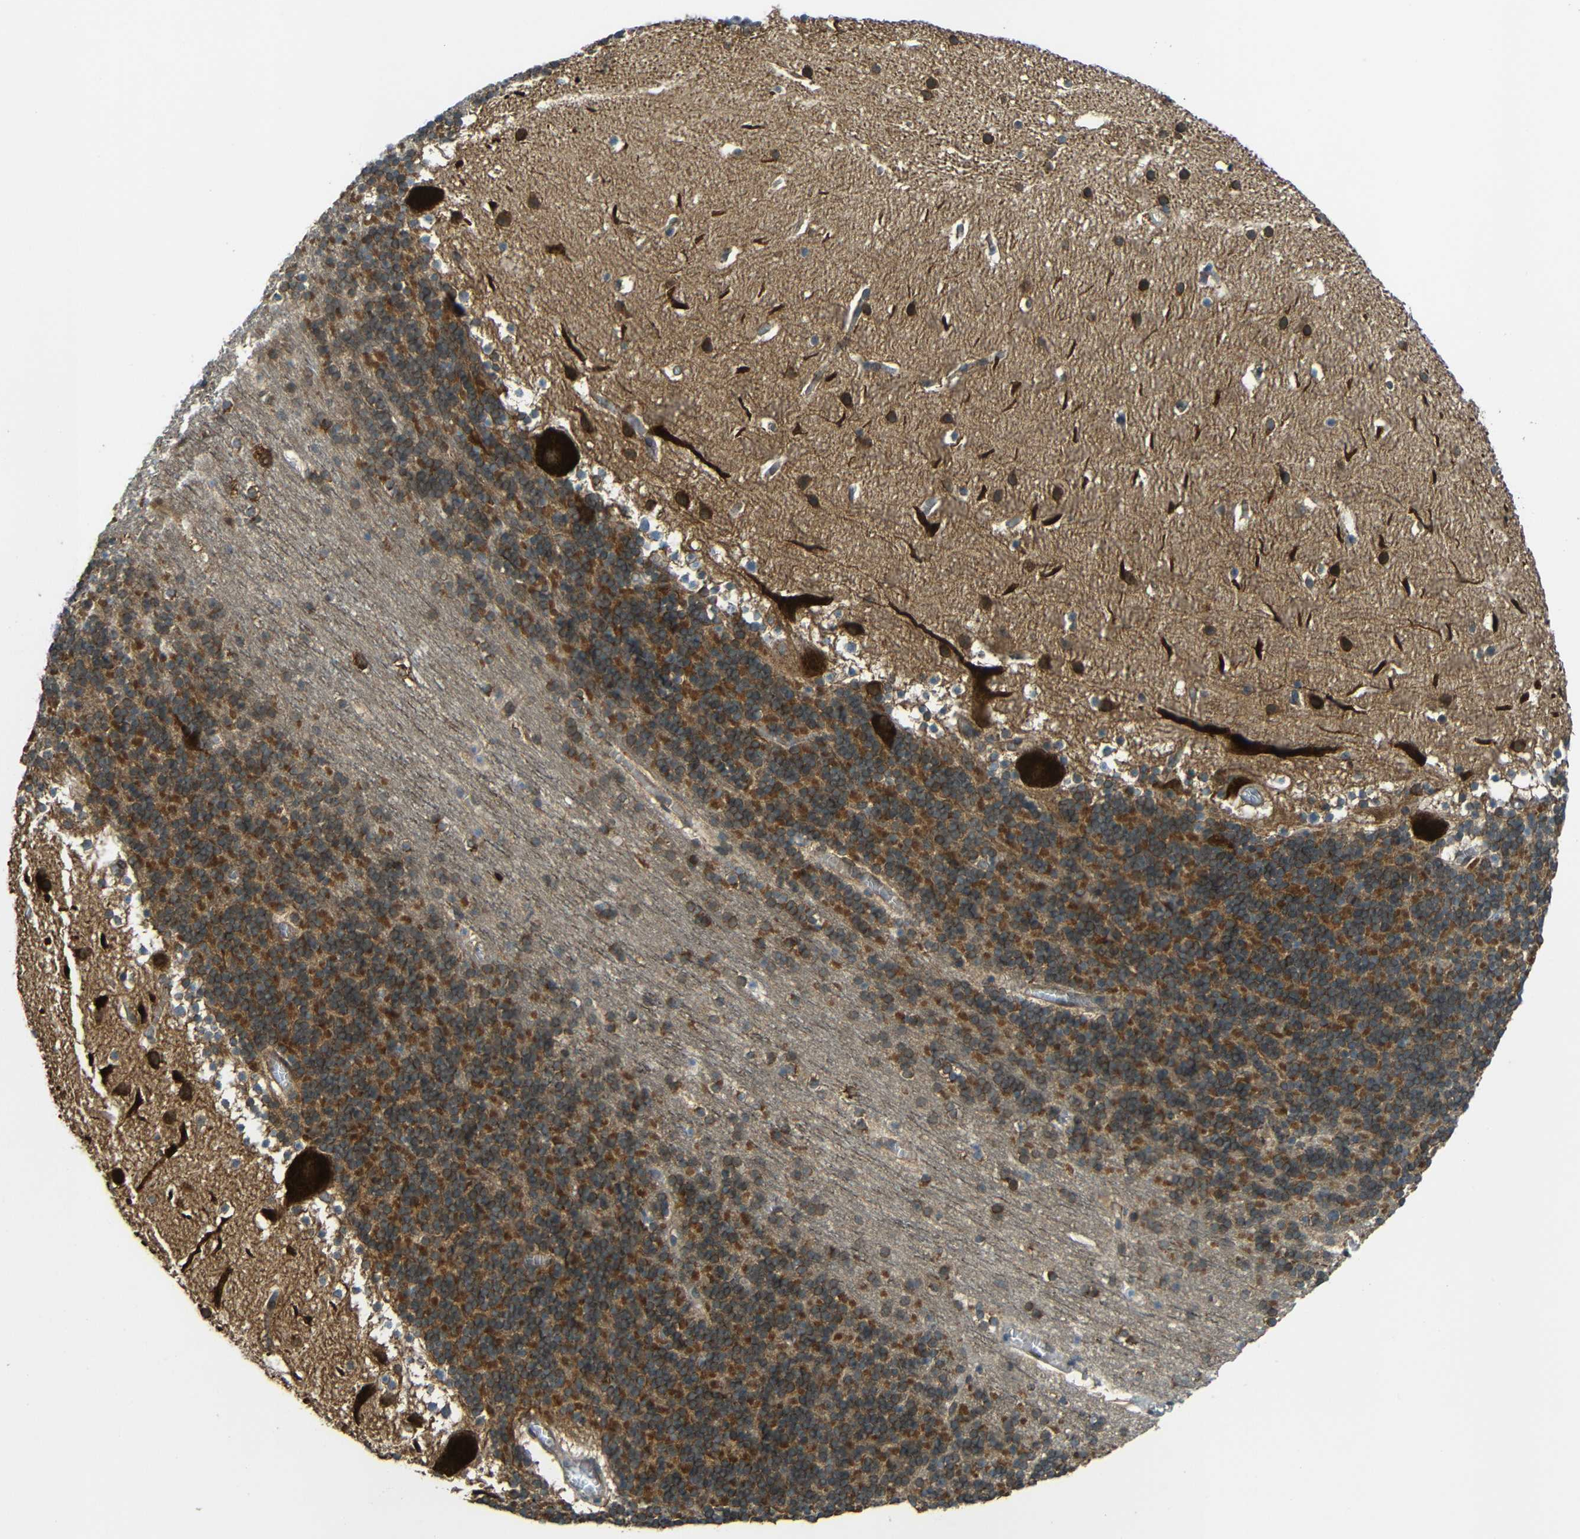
{"staining": {"intensity": "strong", "quantity": "25%-75%", "location": "cytoplasmic/membranous"}, "tissue": "cerebellum", "cell_type": "Cells in granular layer", "image_type": "normal", "snomed": [{"axis": "morphology", "description": "Normal tissue, NOS"}, {"axis": "topography", "description": "Cerebellum"}], "caption": "Cells in granular layer exhibit strong cytoplasmic/membranous positivity in approximately 25%-75% of cells in benign cerebellum.", "gene": "VAPB", "patient": {"sex": "male", "age": 45}}